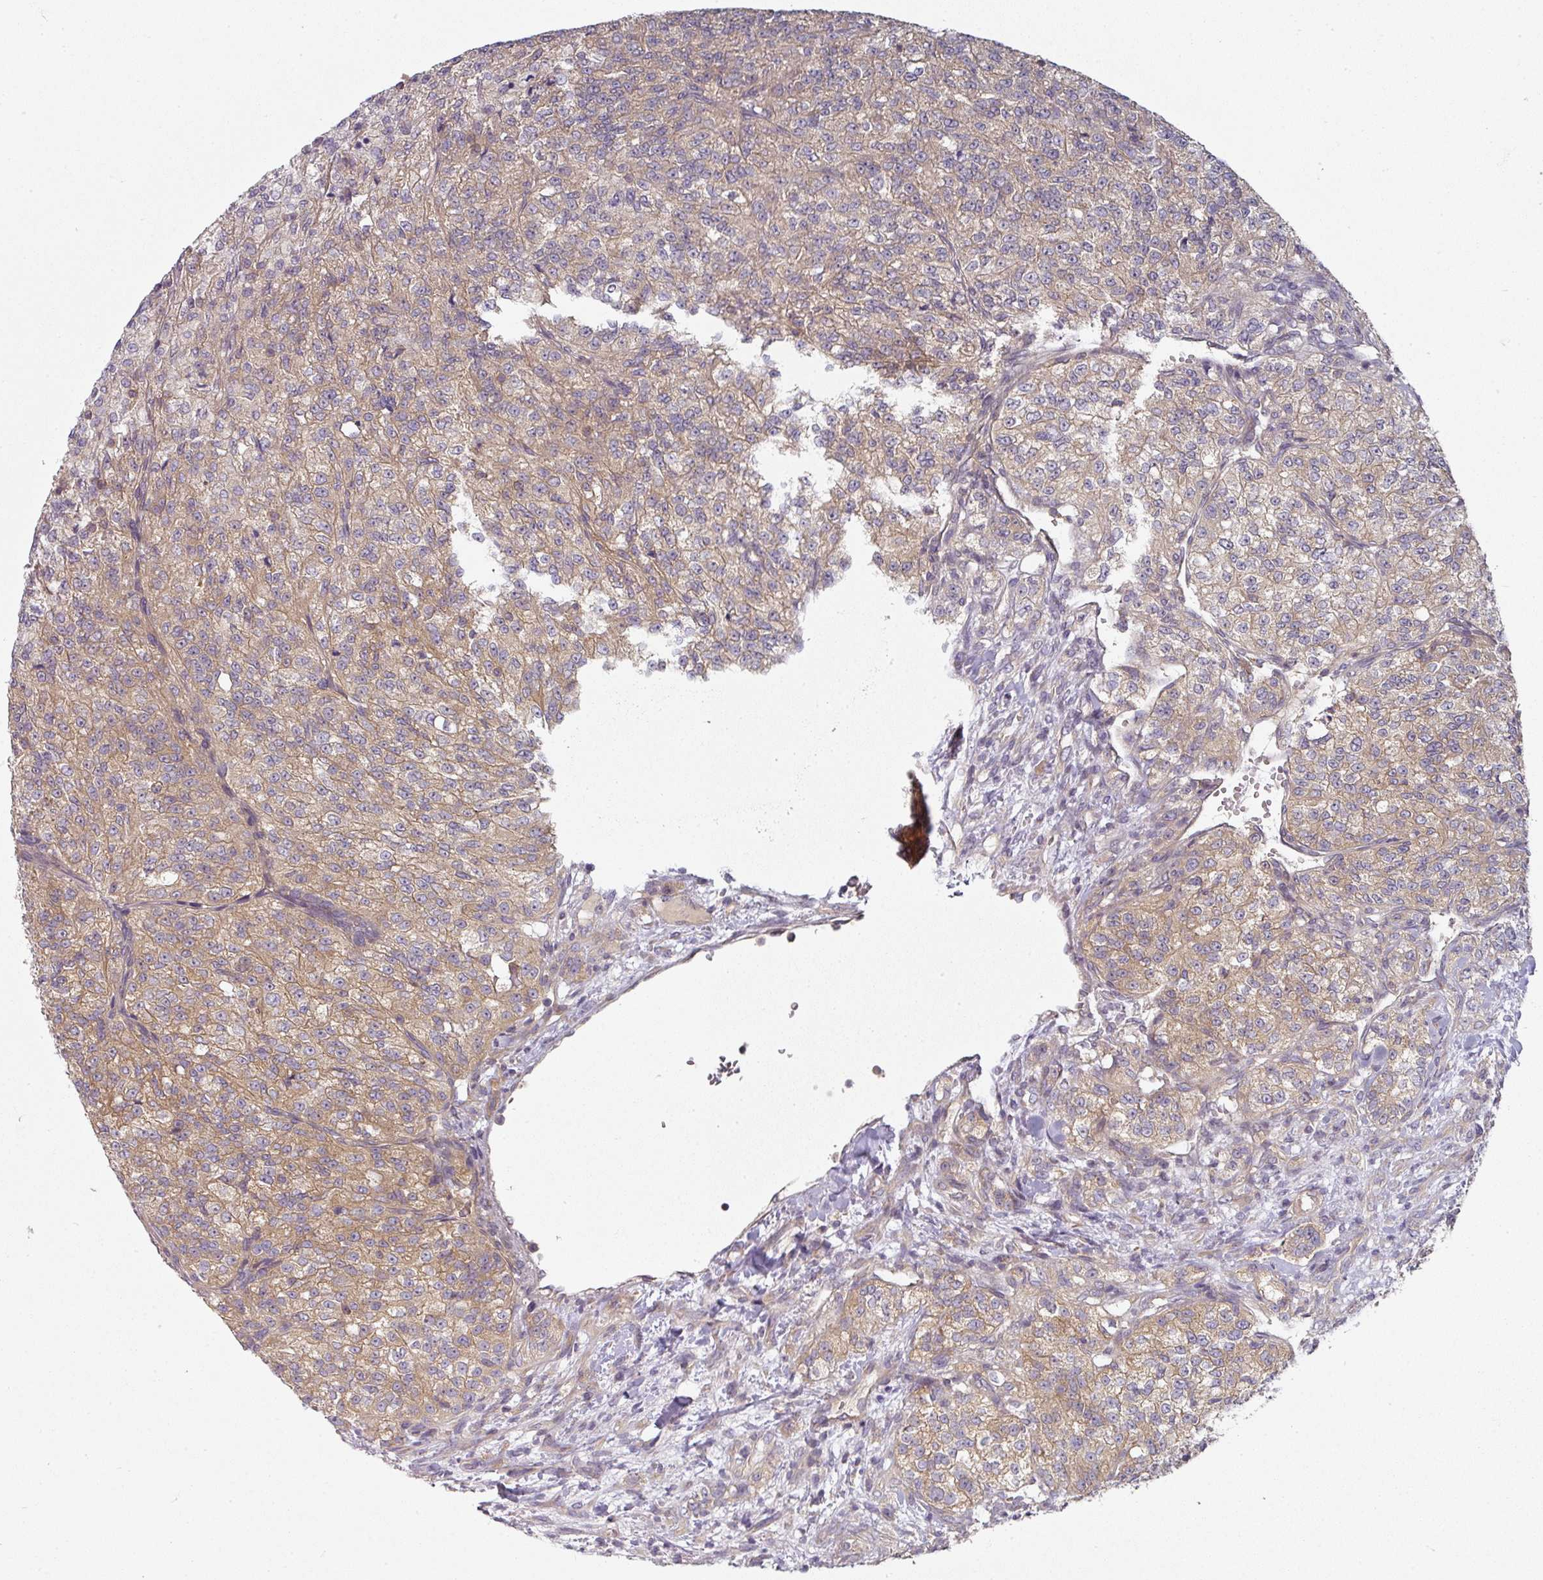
{"staining": {"intensity": "weak", "quantity": ">75%", "location": "cytoplasmic/membranous"}, "tissue": "renal cancer", "cell_type": "Tumor cells", "image_type": "cancer", "snomed": [{"axis": "morphology", "description": "Adenocarcinoma, NOS"}, {"axis": "topography", "description": "Kidney"}], "caption": "High-magnification brightfield microscopy of adenocarcinoma (renal) stained with DAB (brown) and counterstained with hematoxylin (blue). tumor cells exhibit weak cytoplasmic/membranous expression is seen in about>75% of cells.", "gene": "MAP2K2", "patient": {"sex": "female", "age": 63}}